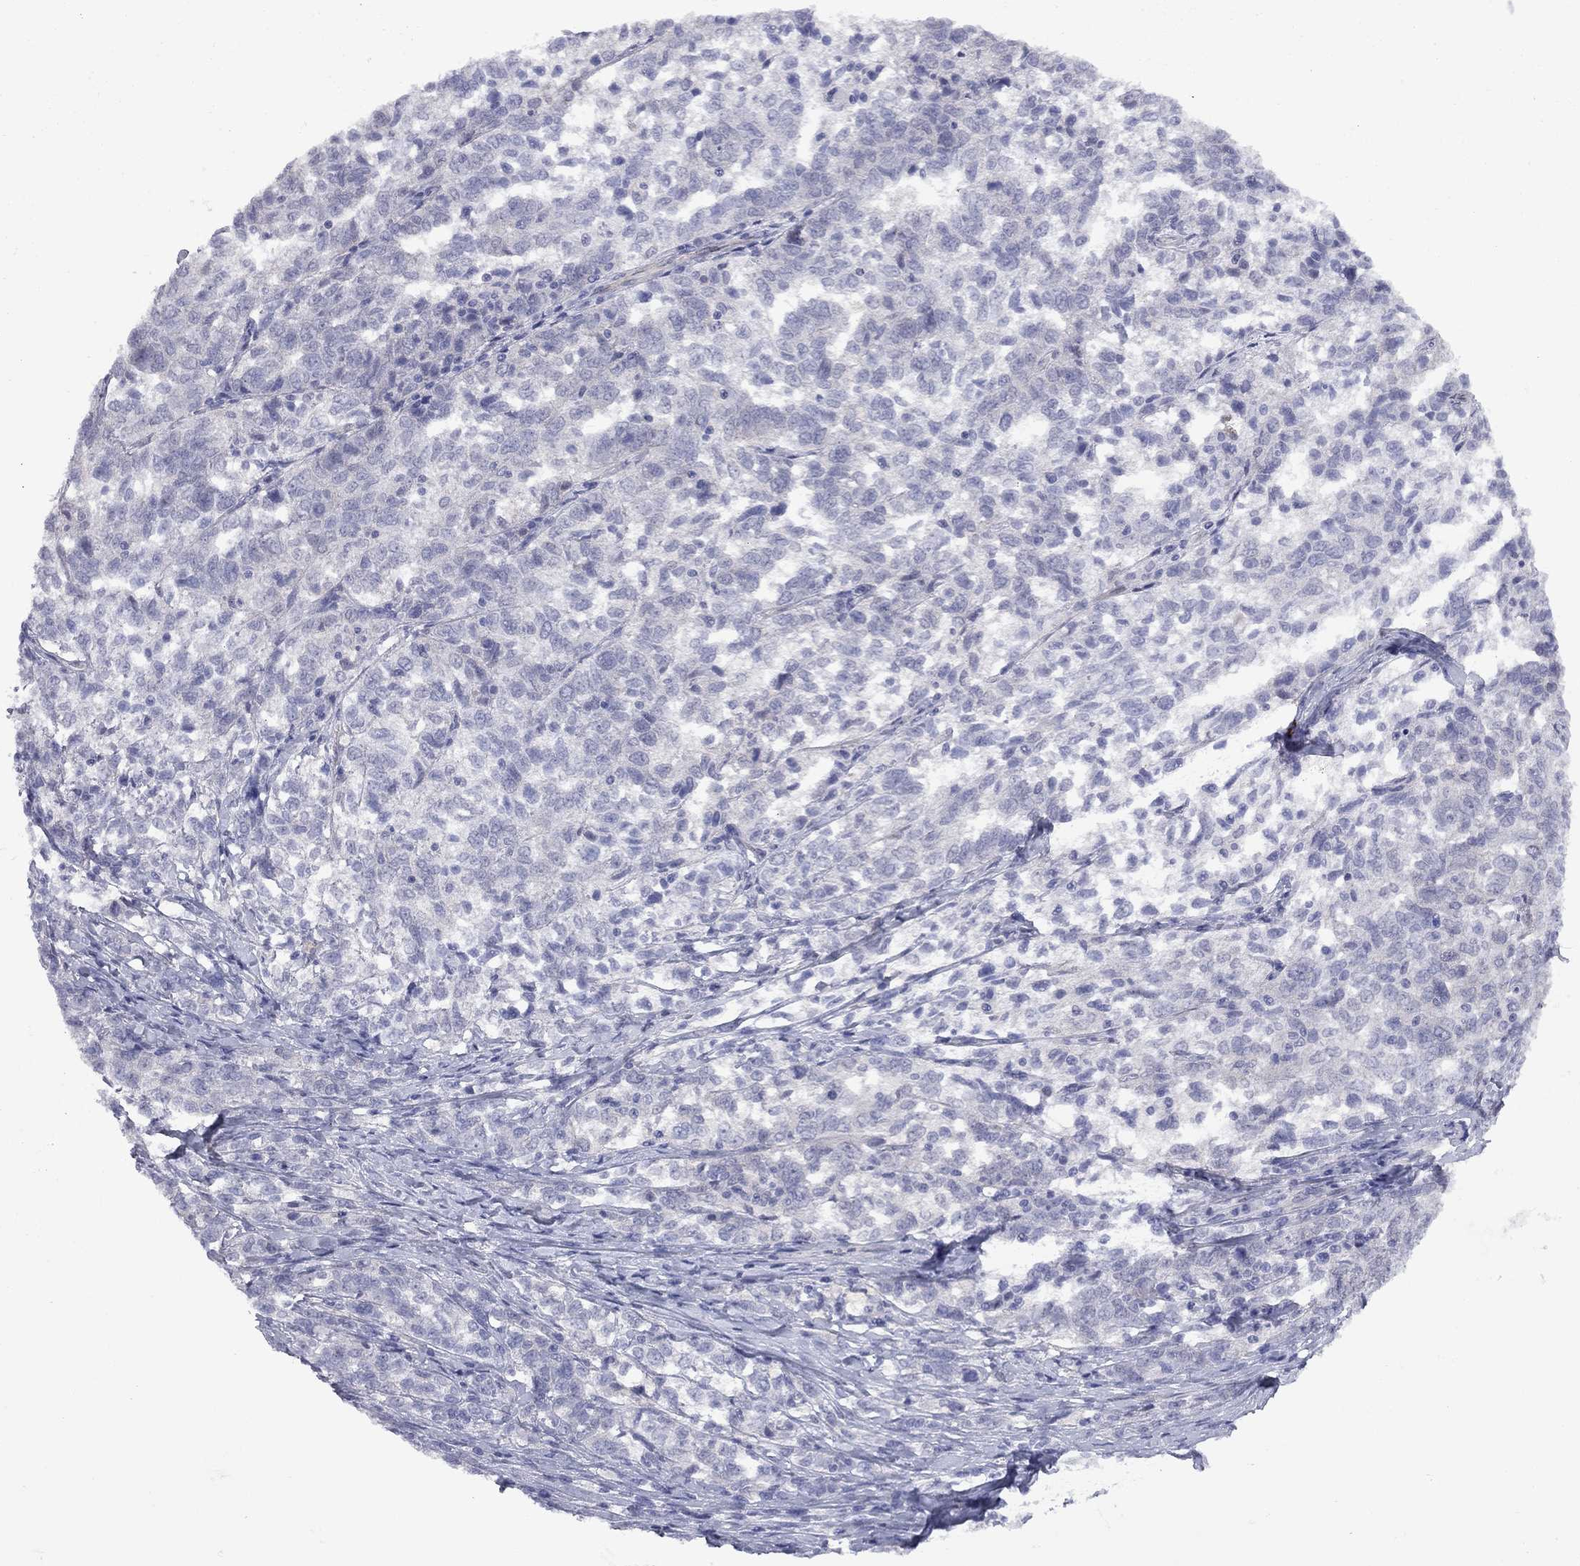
{"staining": {"intensity": "negative", "quantity": "none", "location": "none"}, "tissue": "ovarian cancer", "cell_type": "Tumor cells", "image_type": "cancer", "snomed": [{"axis": "morphology", "description": "Cystadenocarcinoma, serous, NOS"}, {"axis": "topography", "description": "Ovary"}], "caption": "The histopathology image exhibits no significant positivity in tumor cells of ovarian serous cystadenocarcinoma. Nuclei are stained in blue.", "gene": "CTNNBIP1", "patient": {"sex": "female", "age": 71}}